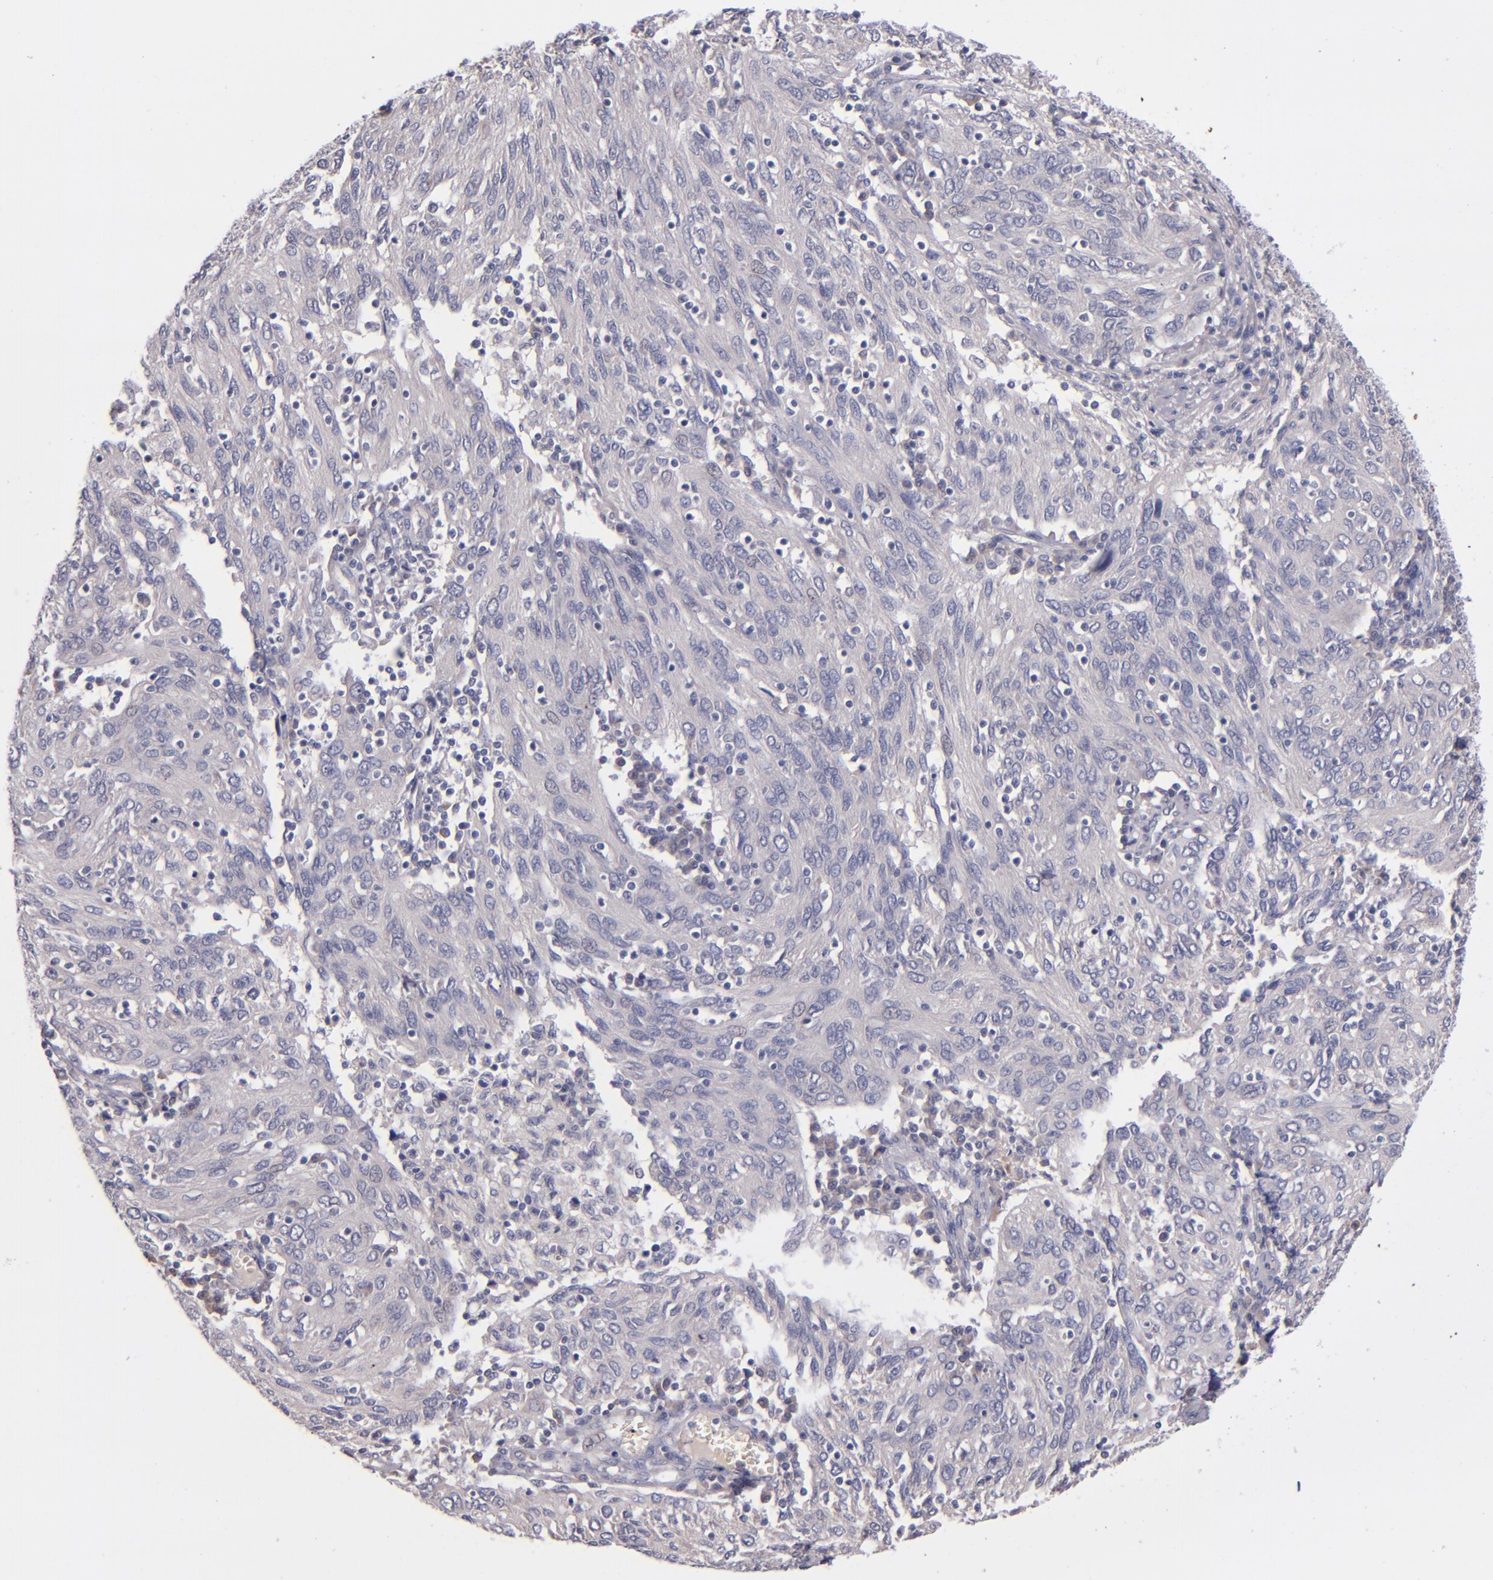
{"staining": {"intensity": "negative", "quantity": "none", "location": "none"}, "tissue": "ovarian cancer", "cell_type": "Tumor cells", "image_type": "cancer", "snomed": [{"axis": "morphology", "description": "Carcinoma, endometroid"}, {"axis": "topography", "description": "Ovary"}], "caption": "The immunohistochemistry photomicrograph has no significant positivity in tumor cells of ovarian cancer tissue.", "gene": "TSC2", "patient": {"sex": "female", "age": 50}}